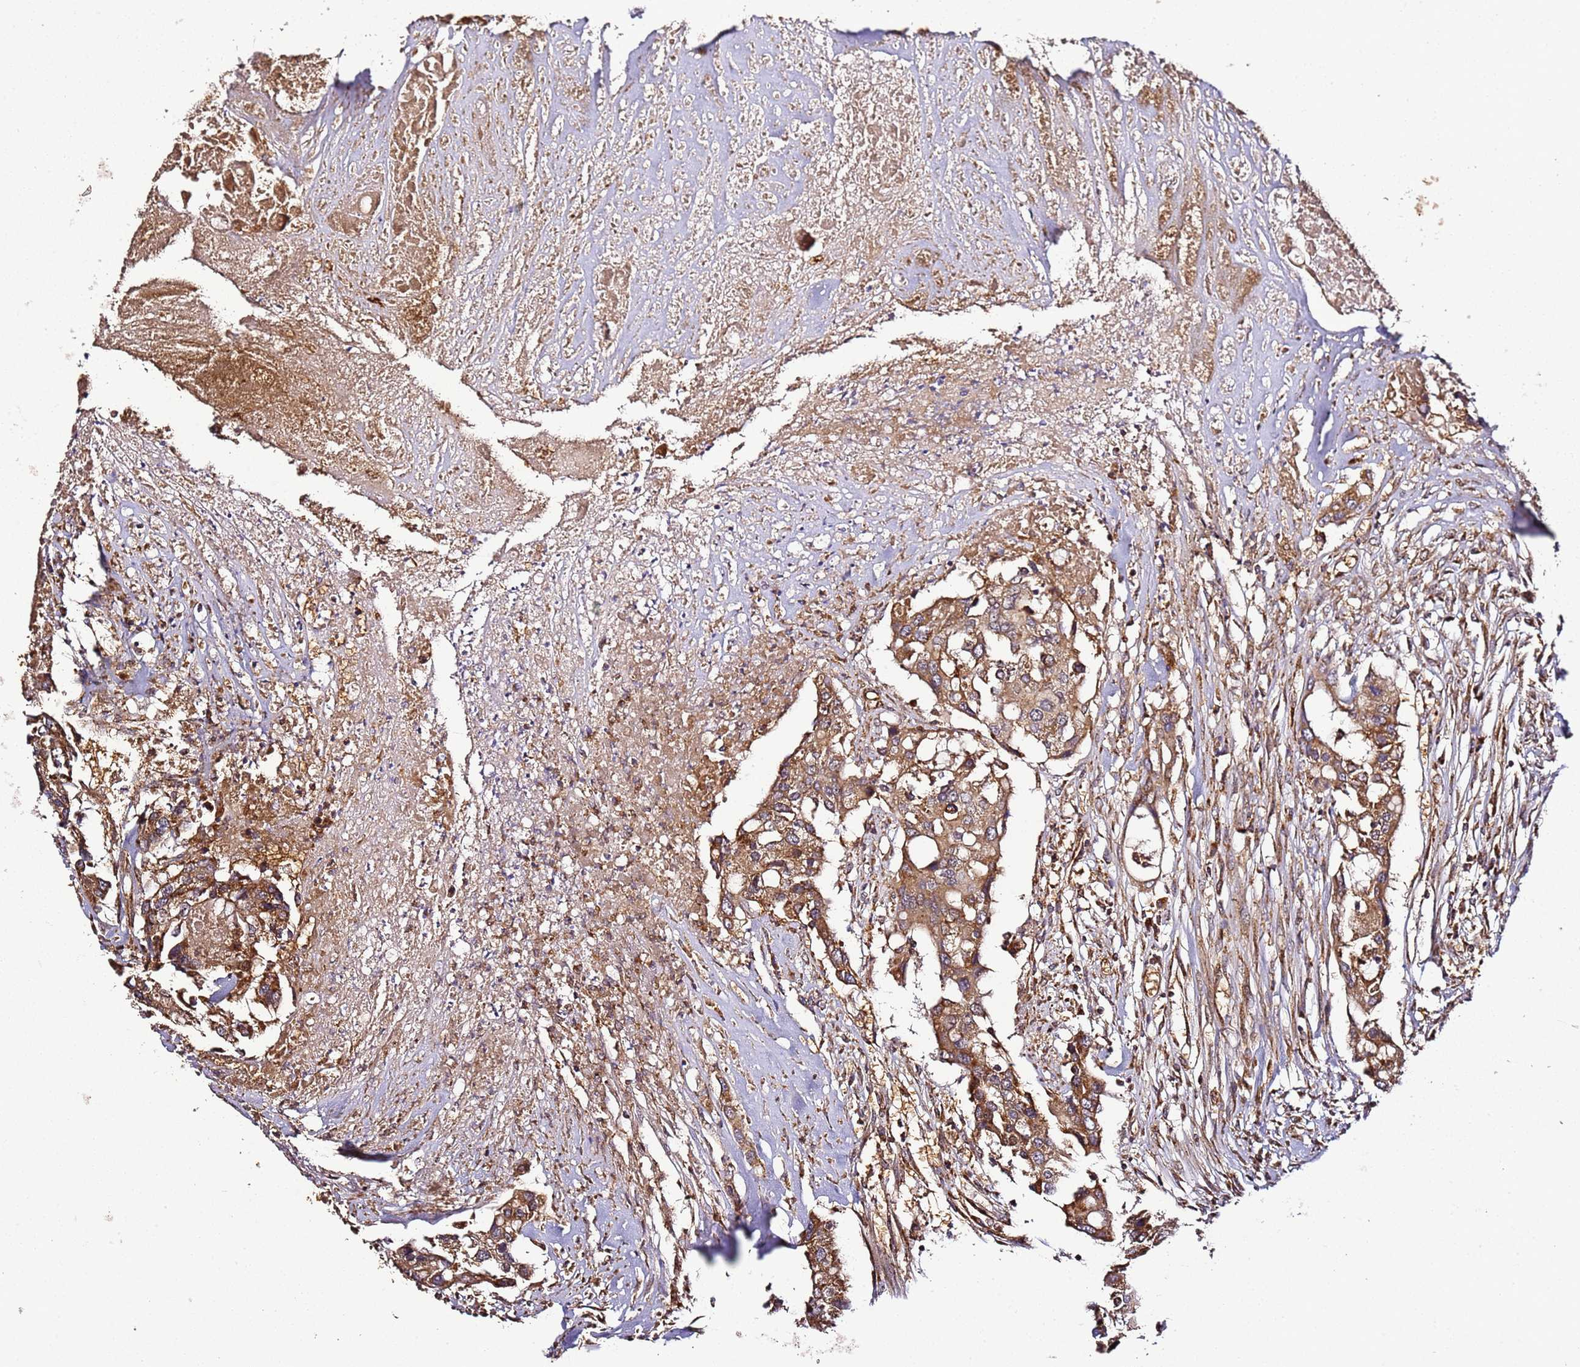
{"staining": {"intensity": "strong", "quantity": ">75%", "location": "cytoplasmic/membranous"}, "tissue": "colorectal cancer", "cell_type": "Tumor cells", "image_type": "cancer", "snomed": [{"axis": "morphology", "description": "Adenocarcinoma, NOS"}, {"axis": "topography", "description": "Colon"}], "caption": "Tumor cells exhibit strong cytoplasmic/membranous expression in approximately >75% of cells in colorectal cancer (adenocarcinoma).", "gene": "TM2D2", "patient": {"sex": "male", "age": 77}}